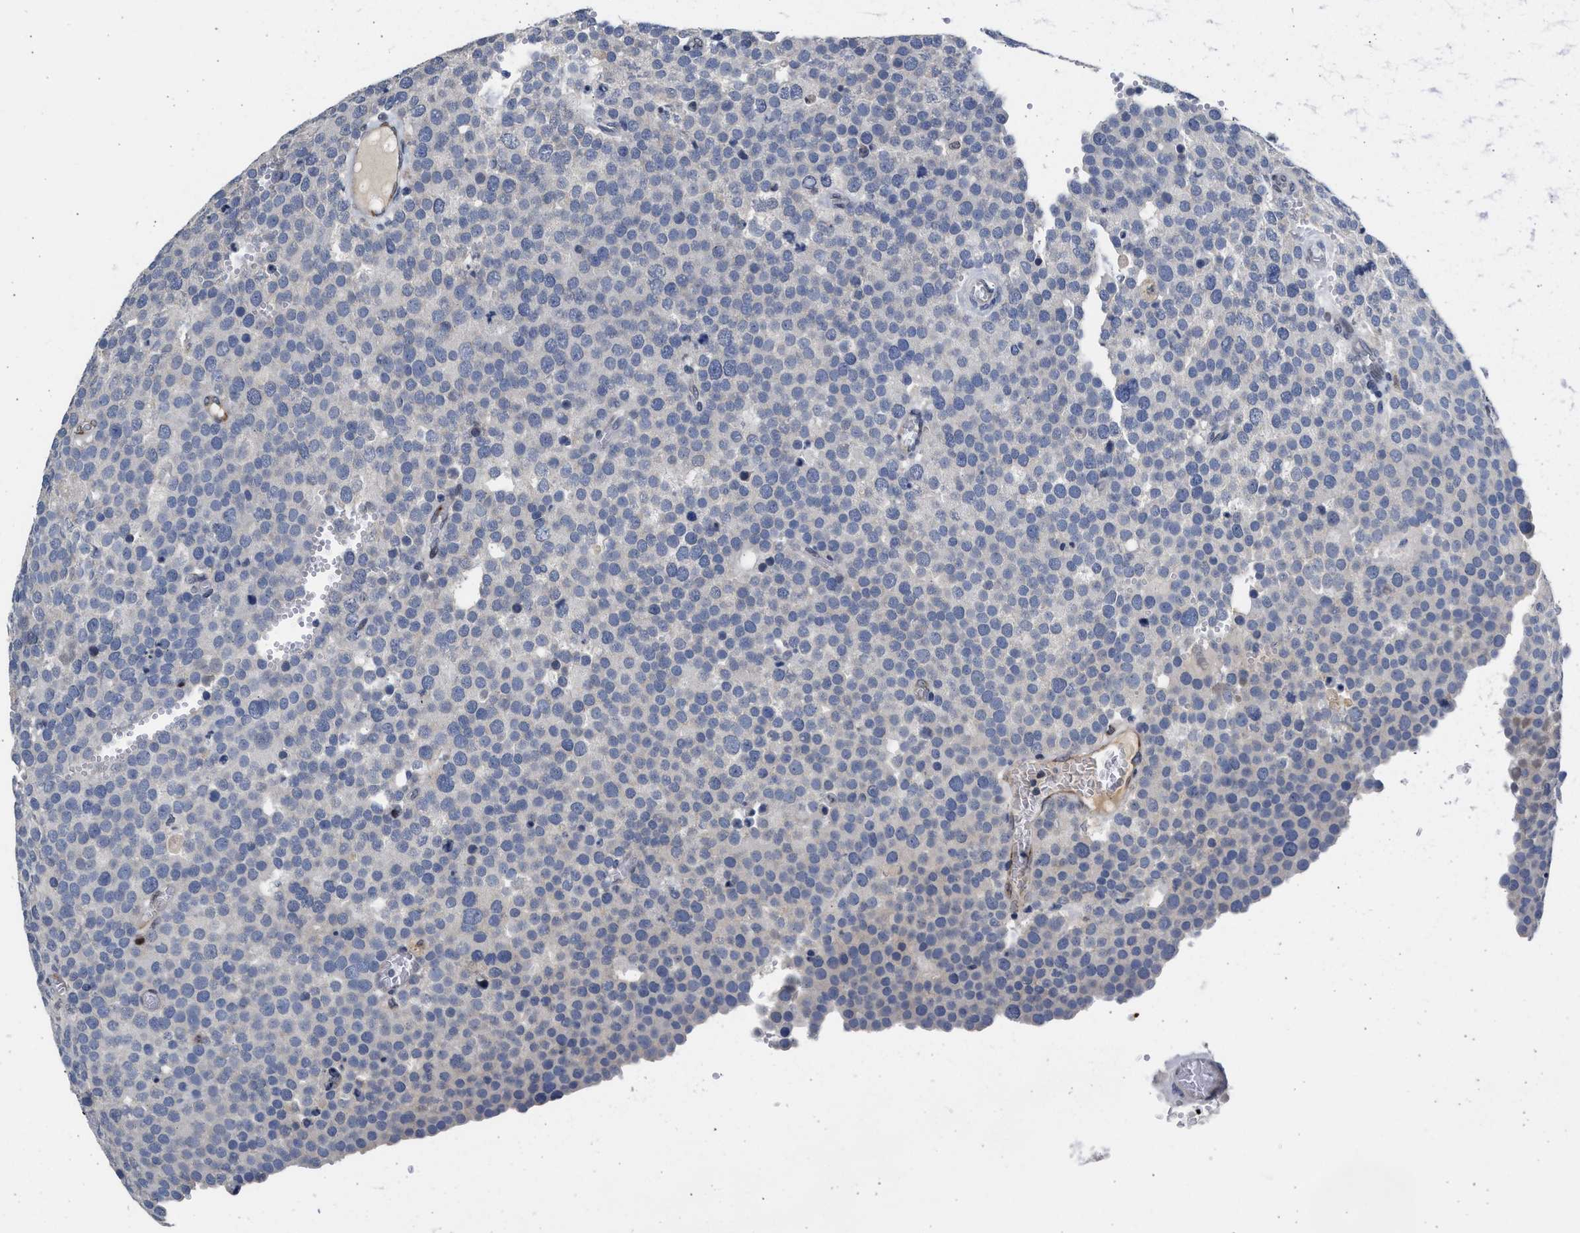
{"staining": {"intensity": "negative", "quantity": "none", "location": "none"}, "tissue": "testis cancer", "cell_type": "Tumor cells", "image_type": "cancer", "snomed": [{"axis": "morphology", "description": "Normal tissue, NOS"}, {"axis": "morphology", "description": "Seminoma, NOS"}, {"axis": "topography", "description": "Testis"}], "caption": "Photomicrograph shows no significant protein expression in tumor cells of testis cancer.", "gene": "HMGN3", "patient": {"sex": "male", "age": 71}}